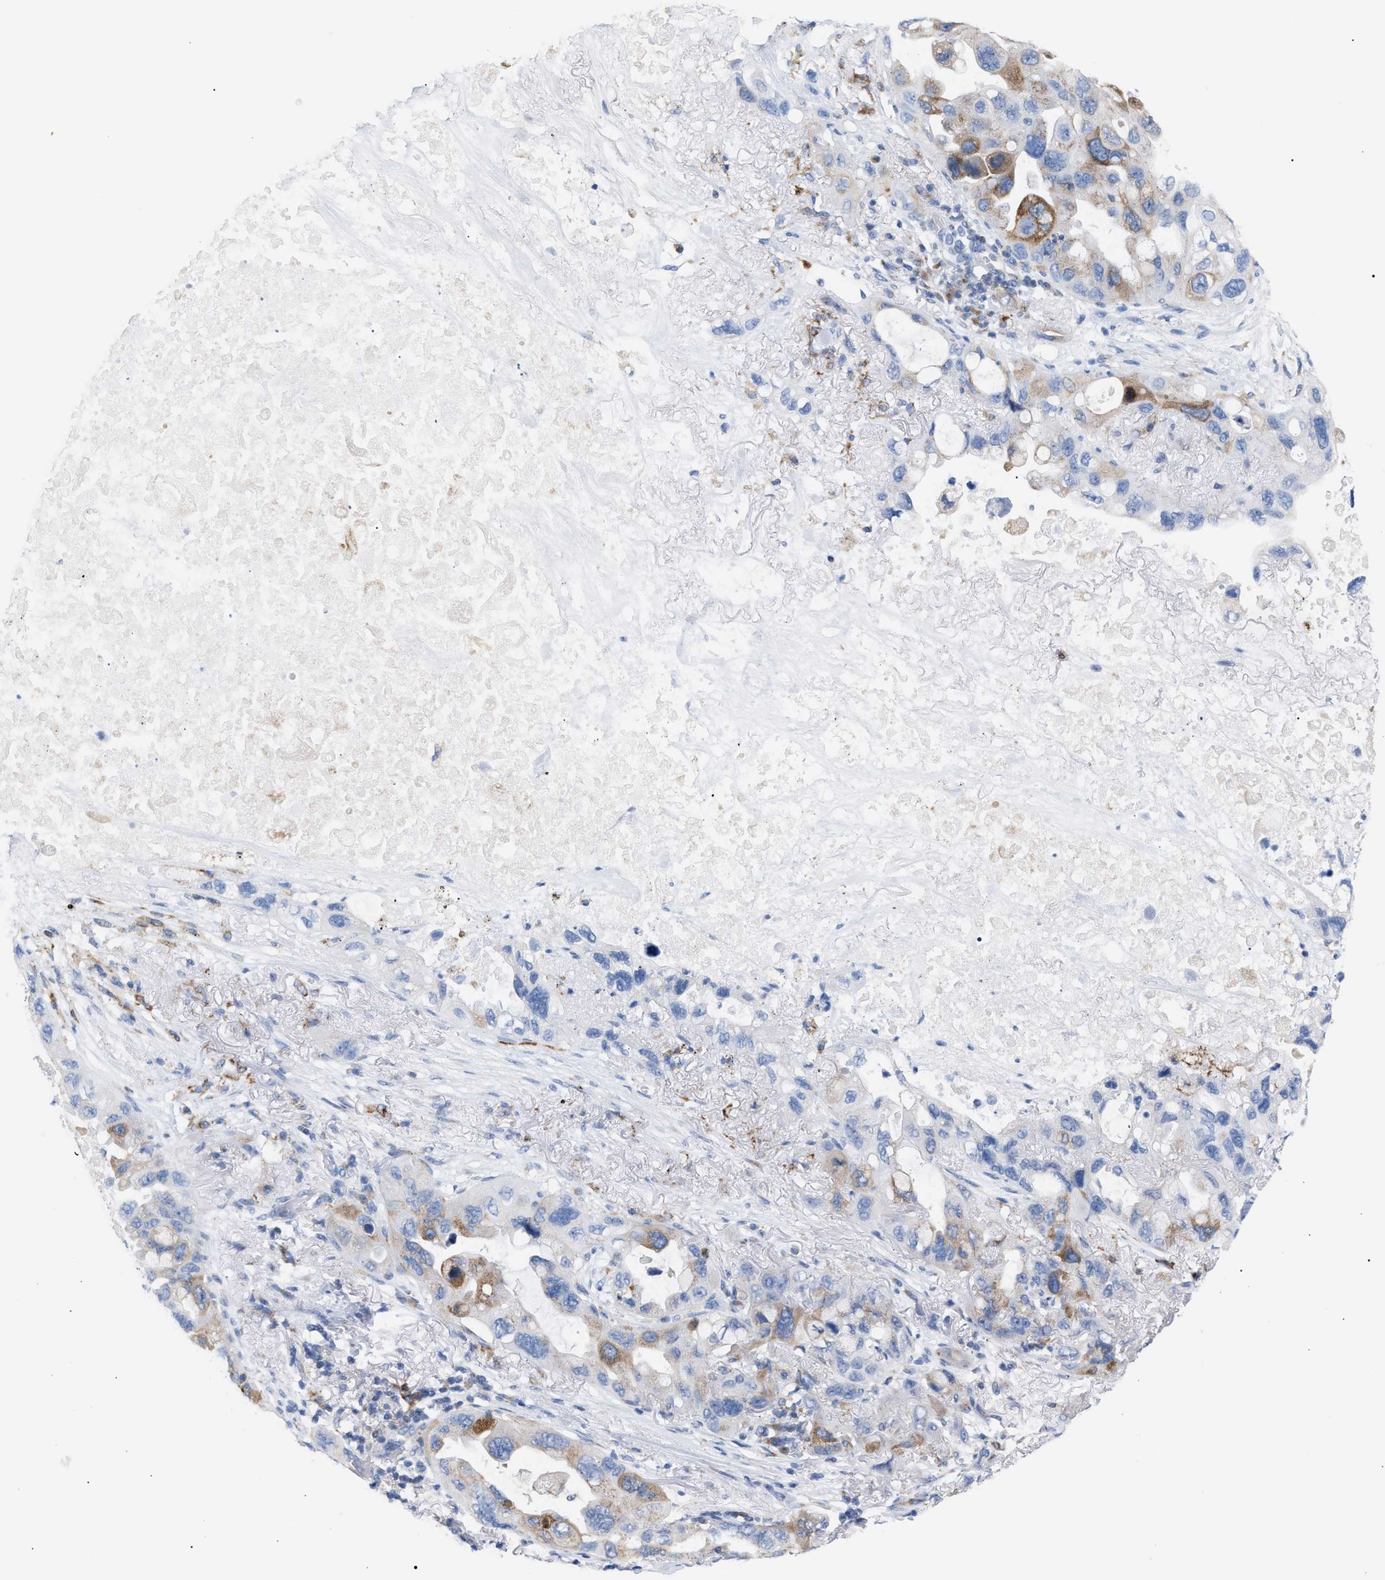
{"staining": {"intensity": "moderate", "quantity": "25%-75%", "location": "cytoplasmic/membranous"}, "tissue": "lung cancer", "cell_type": "Tumor cells", "image_type": "cancer", "snomed": [{"axis": "morphology", "description": "Squamous cell carcinoma, NOS"}, {"axis": "topography", "description": "Lung"}], "caption": "Moderate cytoplasmic/membranous protein positivity is present in about 25%-75% of tumor cells in squamous cell carcinoma (lung).", "gene": "TACC3", "patient": {"sex": "female", "age": 73}}